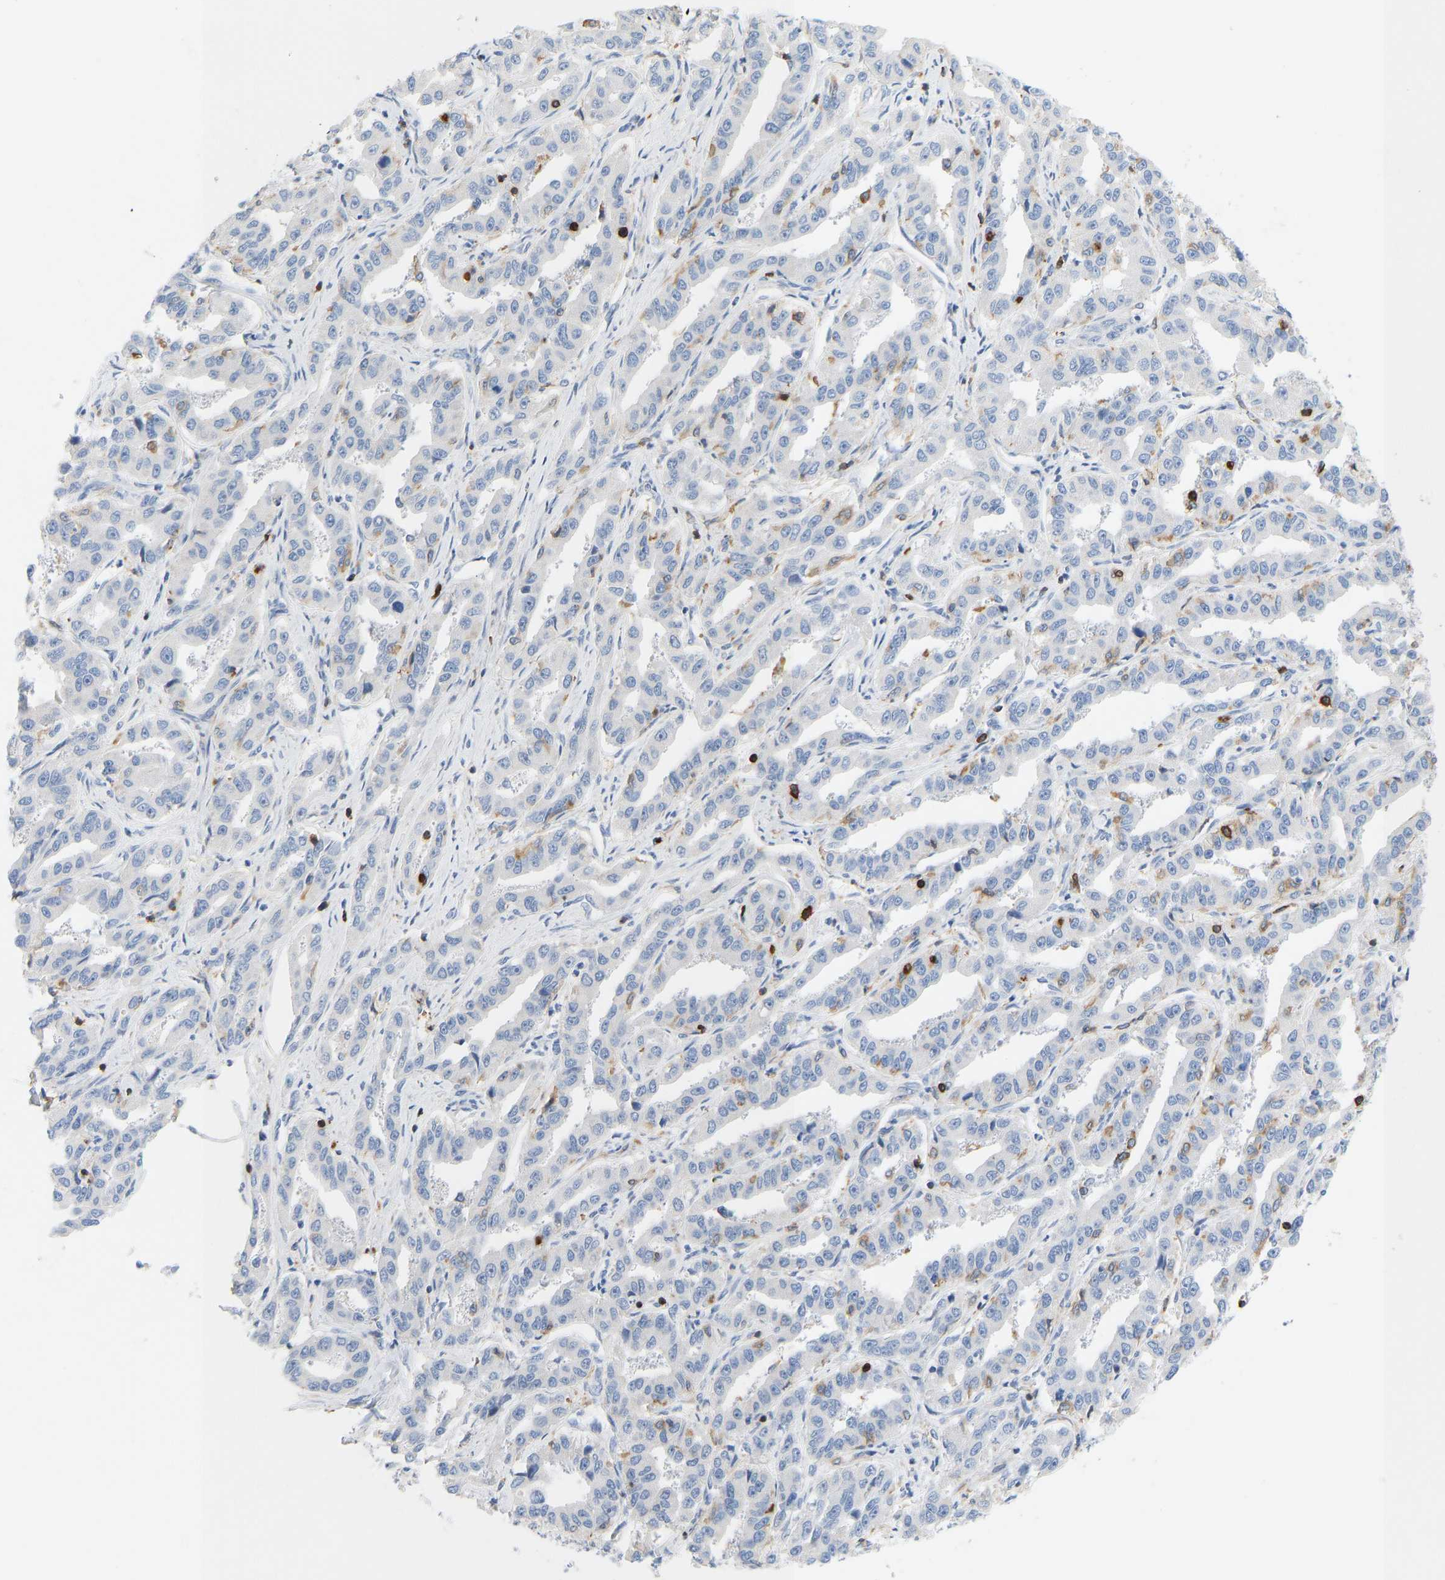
{"staining": {"intensity": "negative", "quantity": "none", "location": "none"}, "tissue": "liver cancer", "cell_type": "Tumor cells", "image_type": "cancer", "snomed": [{"axis": "morphology", "description": "Cholangiocarcinoma"}, {"axis": "topography", "description": "Liver"}], "caption": "A micrograph of liver cholangiocarcinoma stained for a protein shows no brown staining in tumor cells.", "gene": "EVL", "patient": {"sex": "male", "age": 59}}